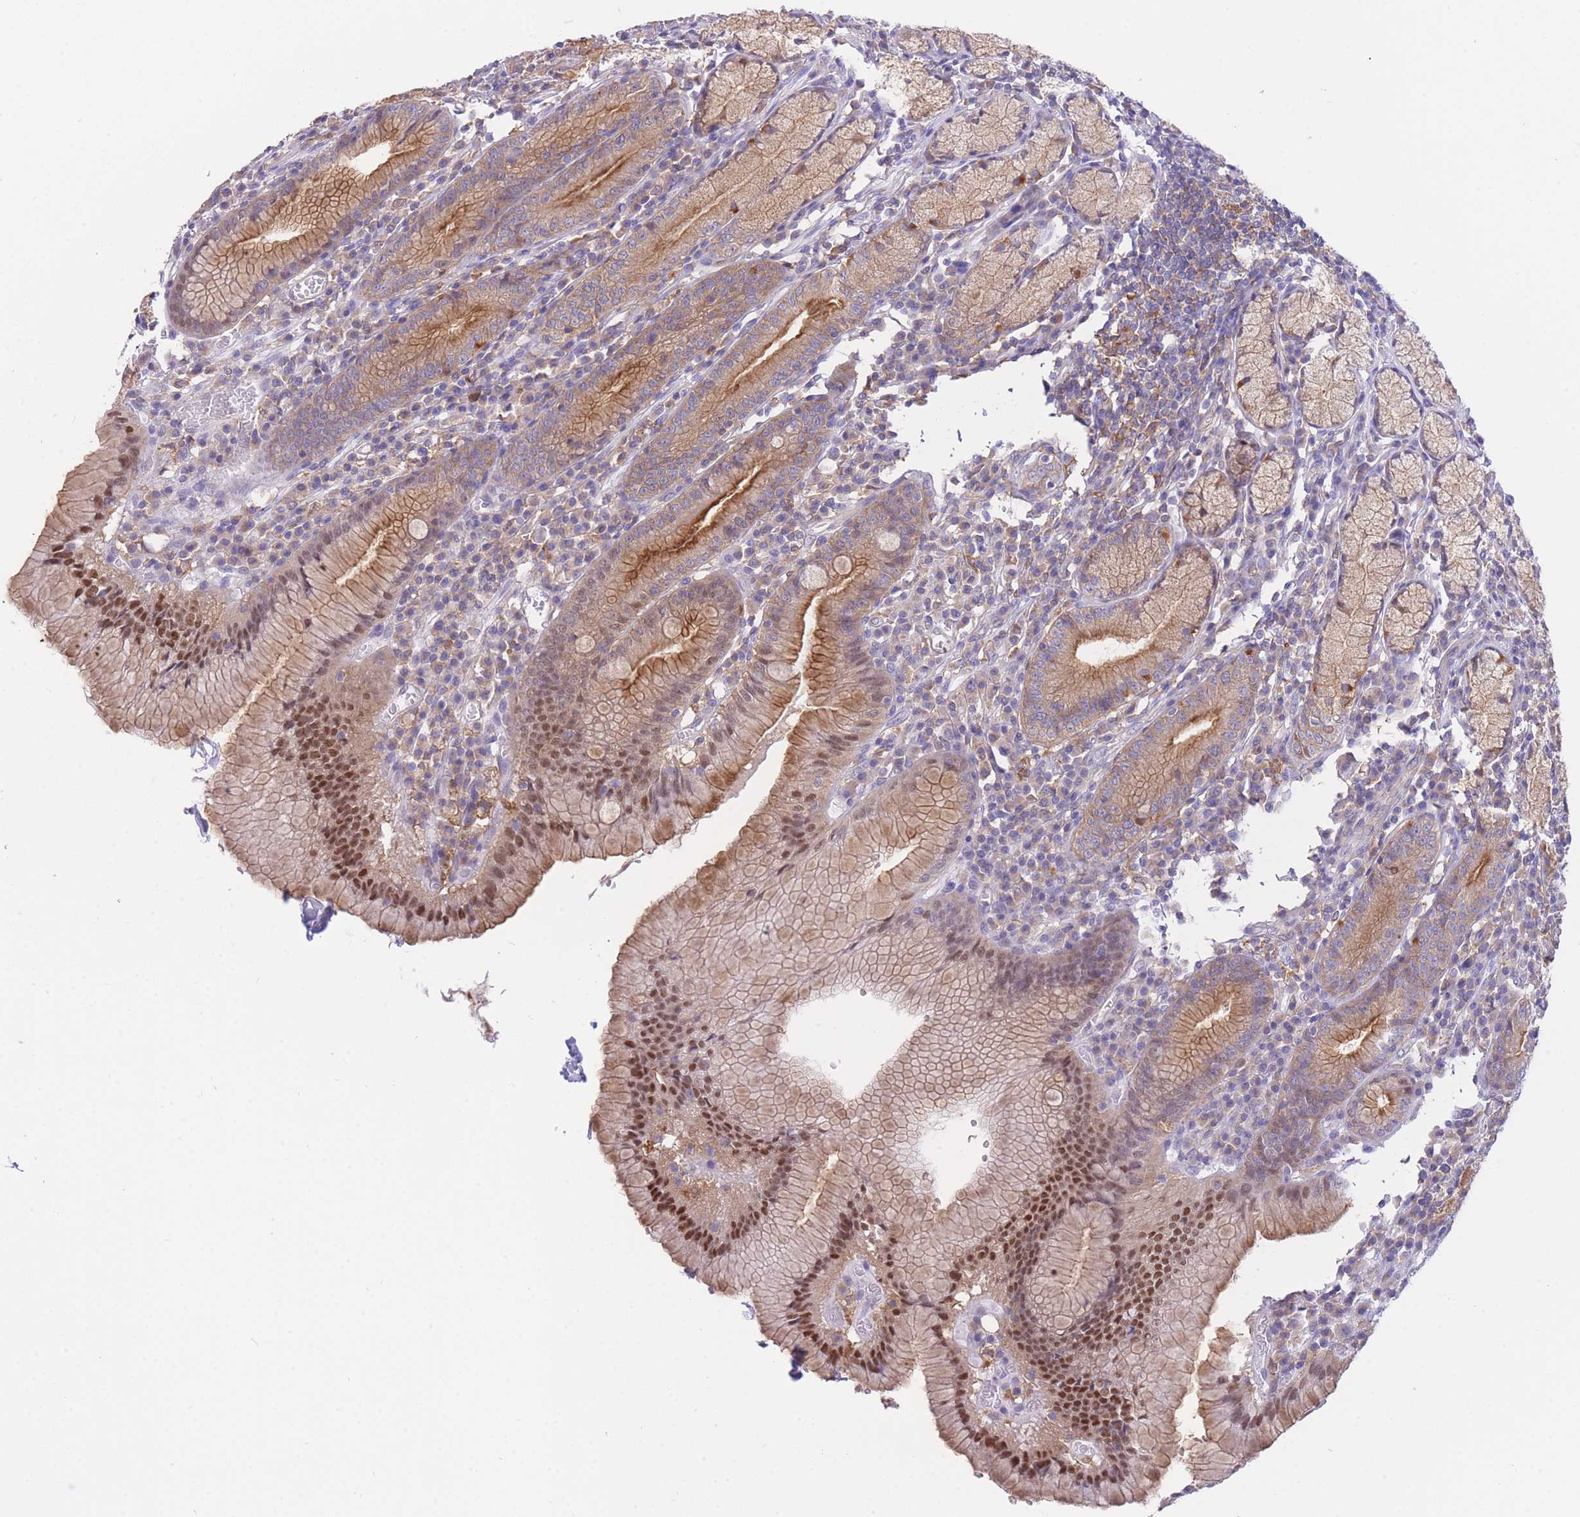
{"staining": {"intensity": "moderate", "quantity": ">75%", "location": "cytoplasmic/membranous,nuclear"}, "tissue": "stomach", "cell_type": "Glandular cells", "image_type": "normal", "snomed": [{"axis": "morphology", "description": "Normal tissue, NOS"}, {"axis": "topography", "description": "Stomach"}], "caption": "A medium amount of moderate cytoplasmic/membranous,nuclear expression is identified in approximately >75% of glandular cells in unremarkable stomach. The staining is performed using DAB brown chromogen to label protein expression. The nuclei are counter-stained blue using hematoxylin.", "gene": "NAMPT", "patient": {"sex": "male", "age": 55}}